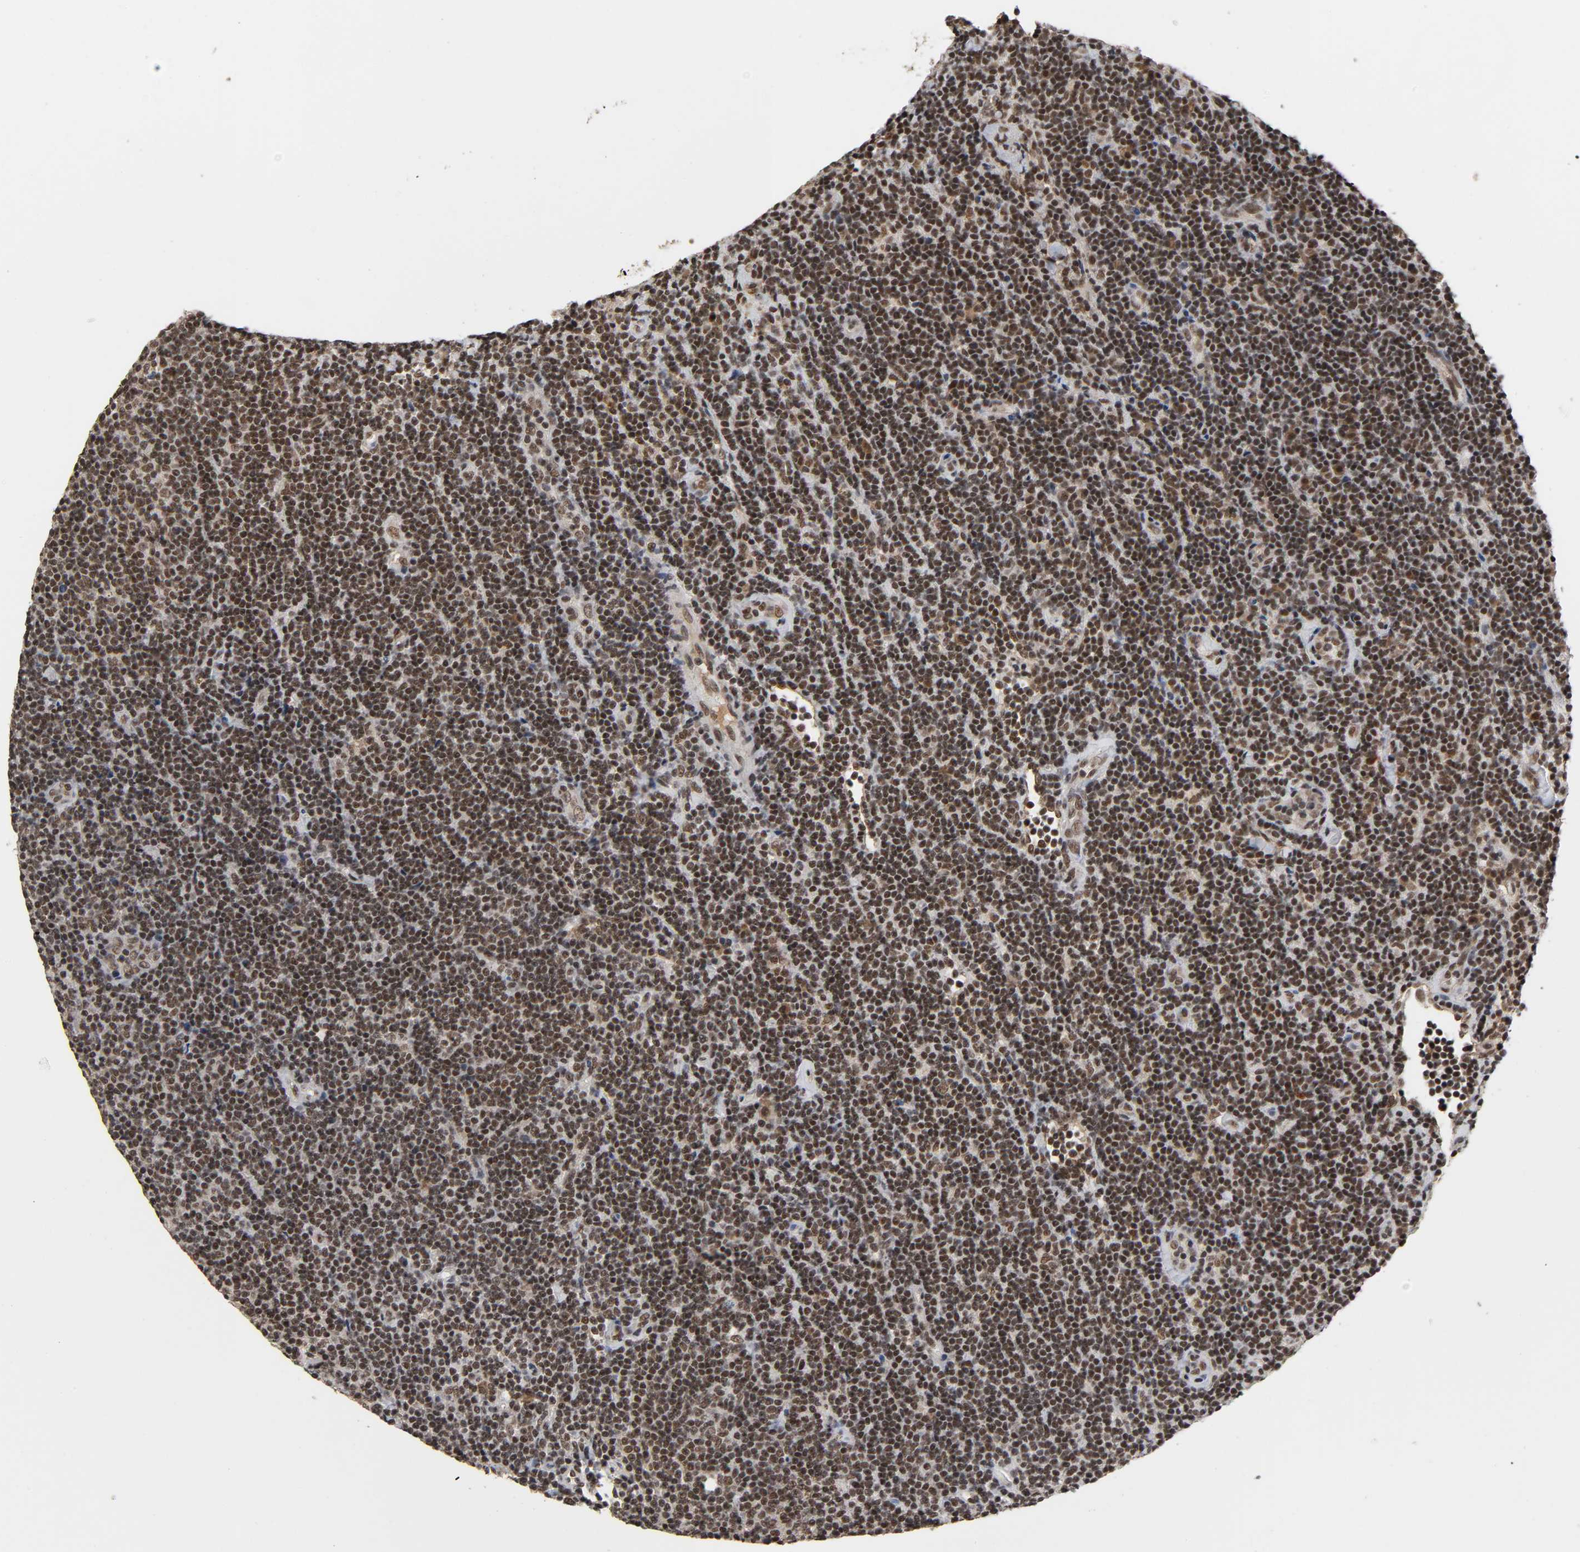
{"staining": {"intensity": "strong", "quantity": ">75%", "location": "cytoplasmic/membranous,nuclear"}, "tissue": "lymphoma", "cell_type": "Tumor cells", "image_type": "cancer", "snomed": [{"axis": "morphology", "description": "Malignant lymphoma, non-Hodgkin's type, Low grade"}, {"axis": "topography", "description": "Lymph node"}], "caption": "Strong cytoplasmic/membranous and nuclear expression is identified in approximately >75% of tumor cells in low-grade malignant lymphoma, non-Hodgkin's type.", "gene": "ZNF384", "patient": {"sex": "male", "age": 70}}